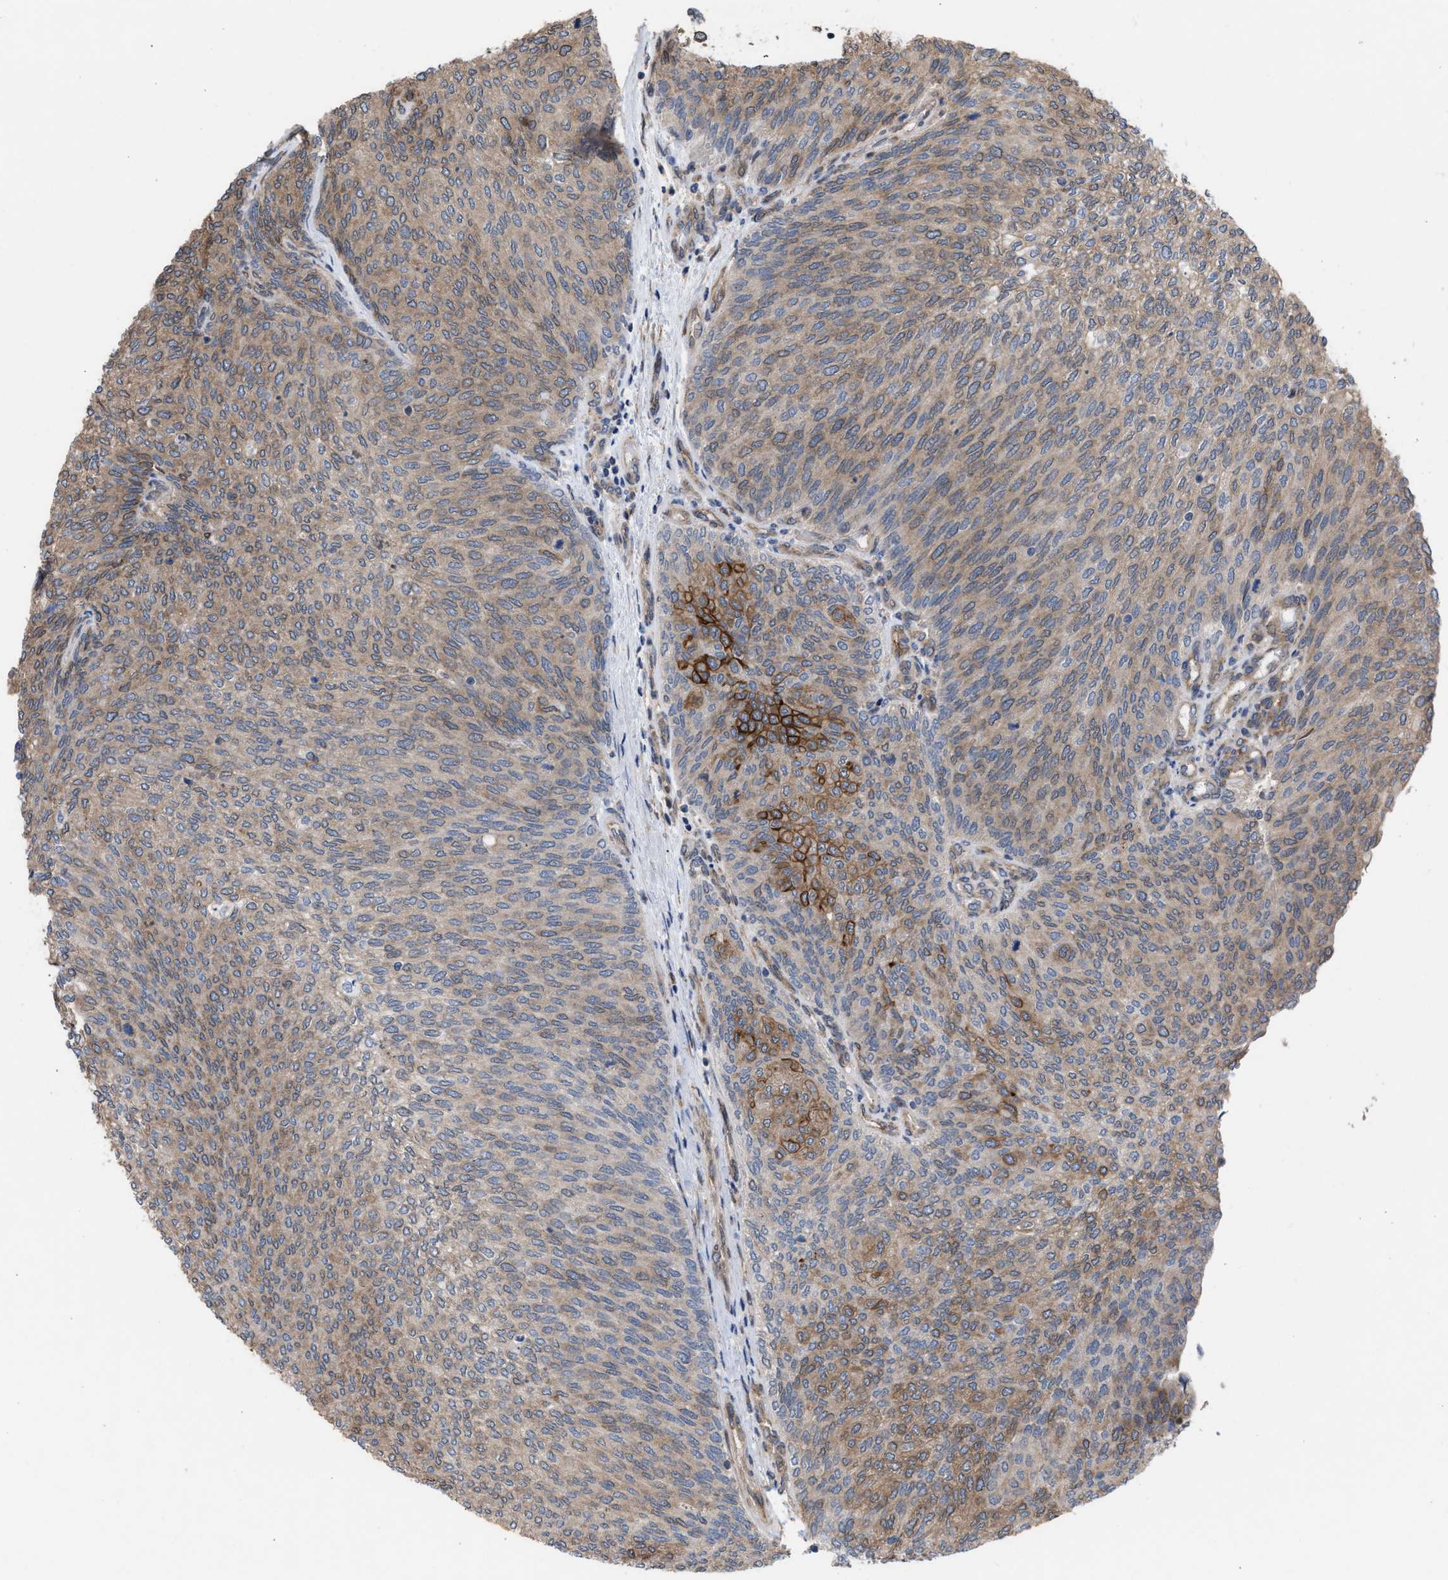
{"staining": {"intensity": "weak", "quantity": ">75%", "location": "cytoplasmic/membranous"}, "tissue": "urothelial cancer", "cell_type": "Tumor cells", "image_type": "cancer", "snomed": [{"axis": "morphology", "description": "Urothelial carcinoma, Low grade"}, {"axis": "topography", "description": "Urinary bladder"}], "caption": "A histopathology image showing weak cytoplasmic/membranous staining in about >75% of tumor cells in urothelial cancer, as visualized by brown immunohistochemical staining.", "gene": "TP53BP2", "patient": {"sex": "female", "age": 79}}